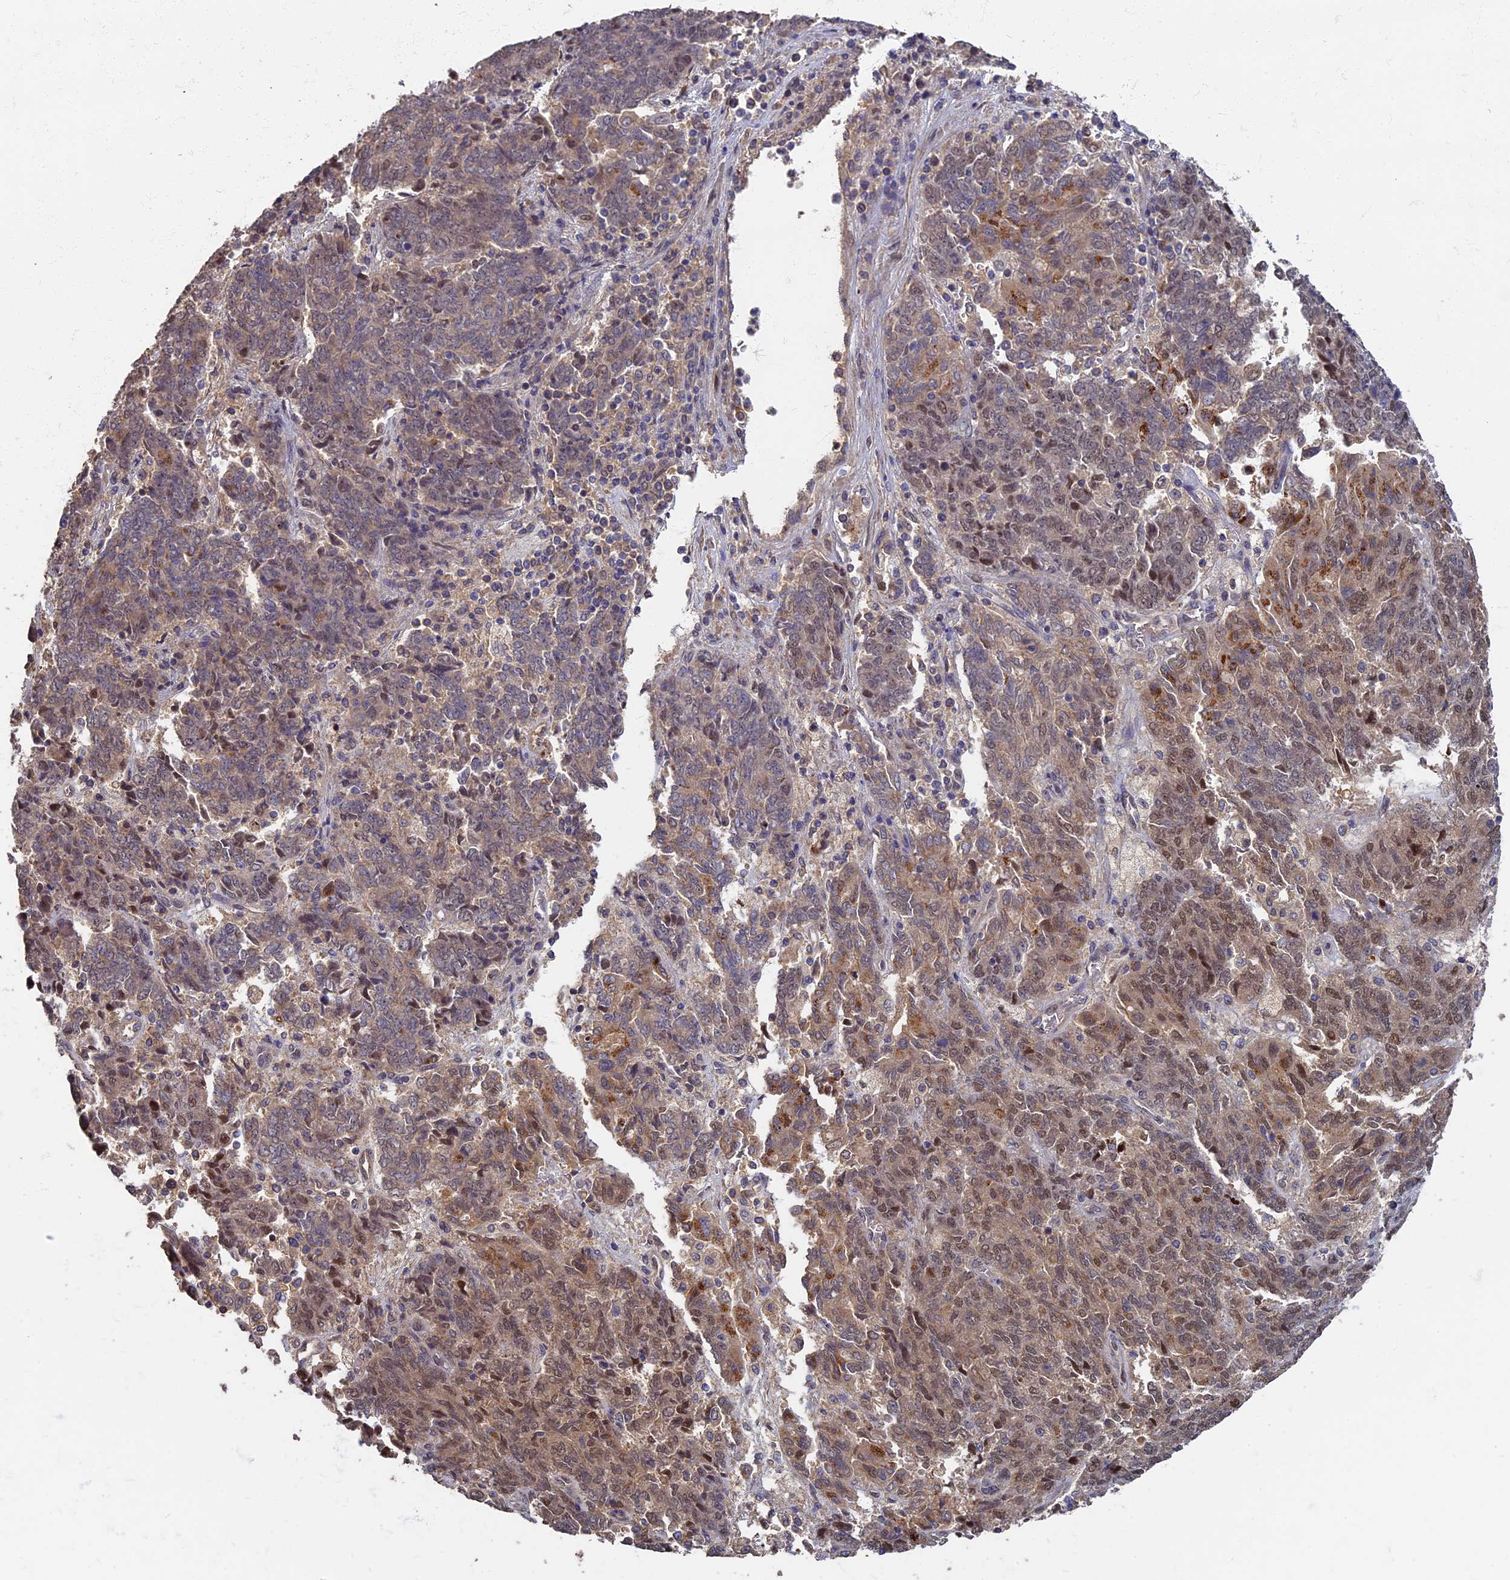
{"staining": {"intensity": "moderate", "quantity": "25%-75%", "location": "cytoplasmic/membranous,nuclear"}, "tissue": "endometrial cancer", "cell_type": "Tumor cells", "image_type": "cancer", "snomed": [{"axis": "morphology", "description": "Adenocarcinoma, NOS"}, {"axis": "topography", "description": "Endometrium"}], "caption": "Immunohistochemical staining of endometrial cancer demonstrates medium levels of moderate cytoplasmic/membranous and nuclear protein expression in about 25%-75% of tumor cells.", "gene": "RSPH3", "patient": {"sex": "female", "age": 80}}